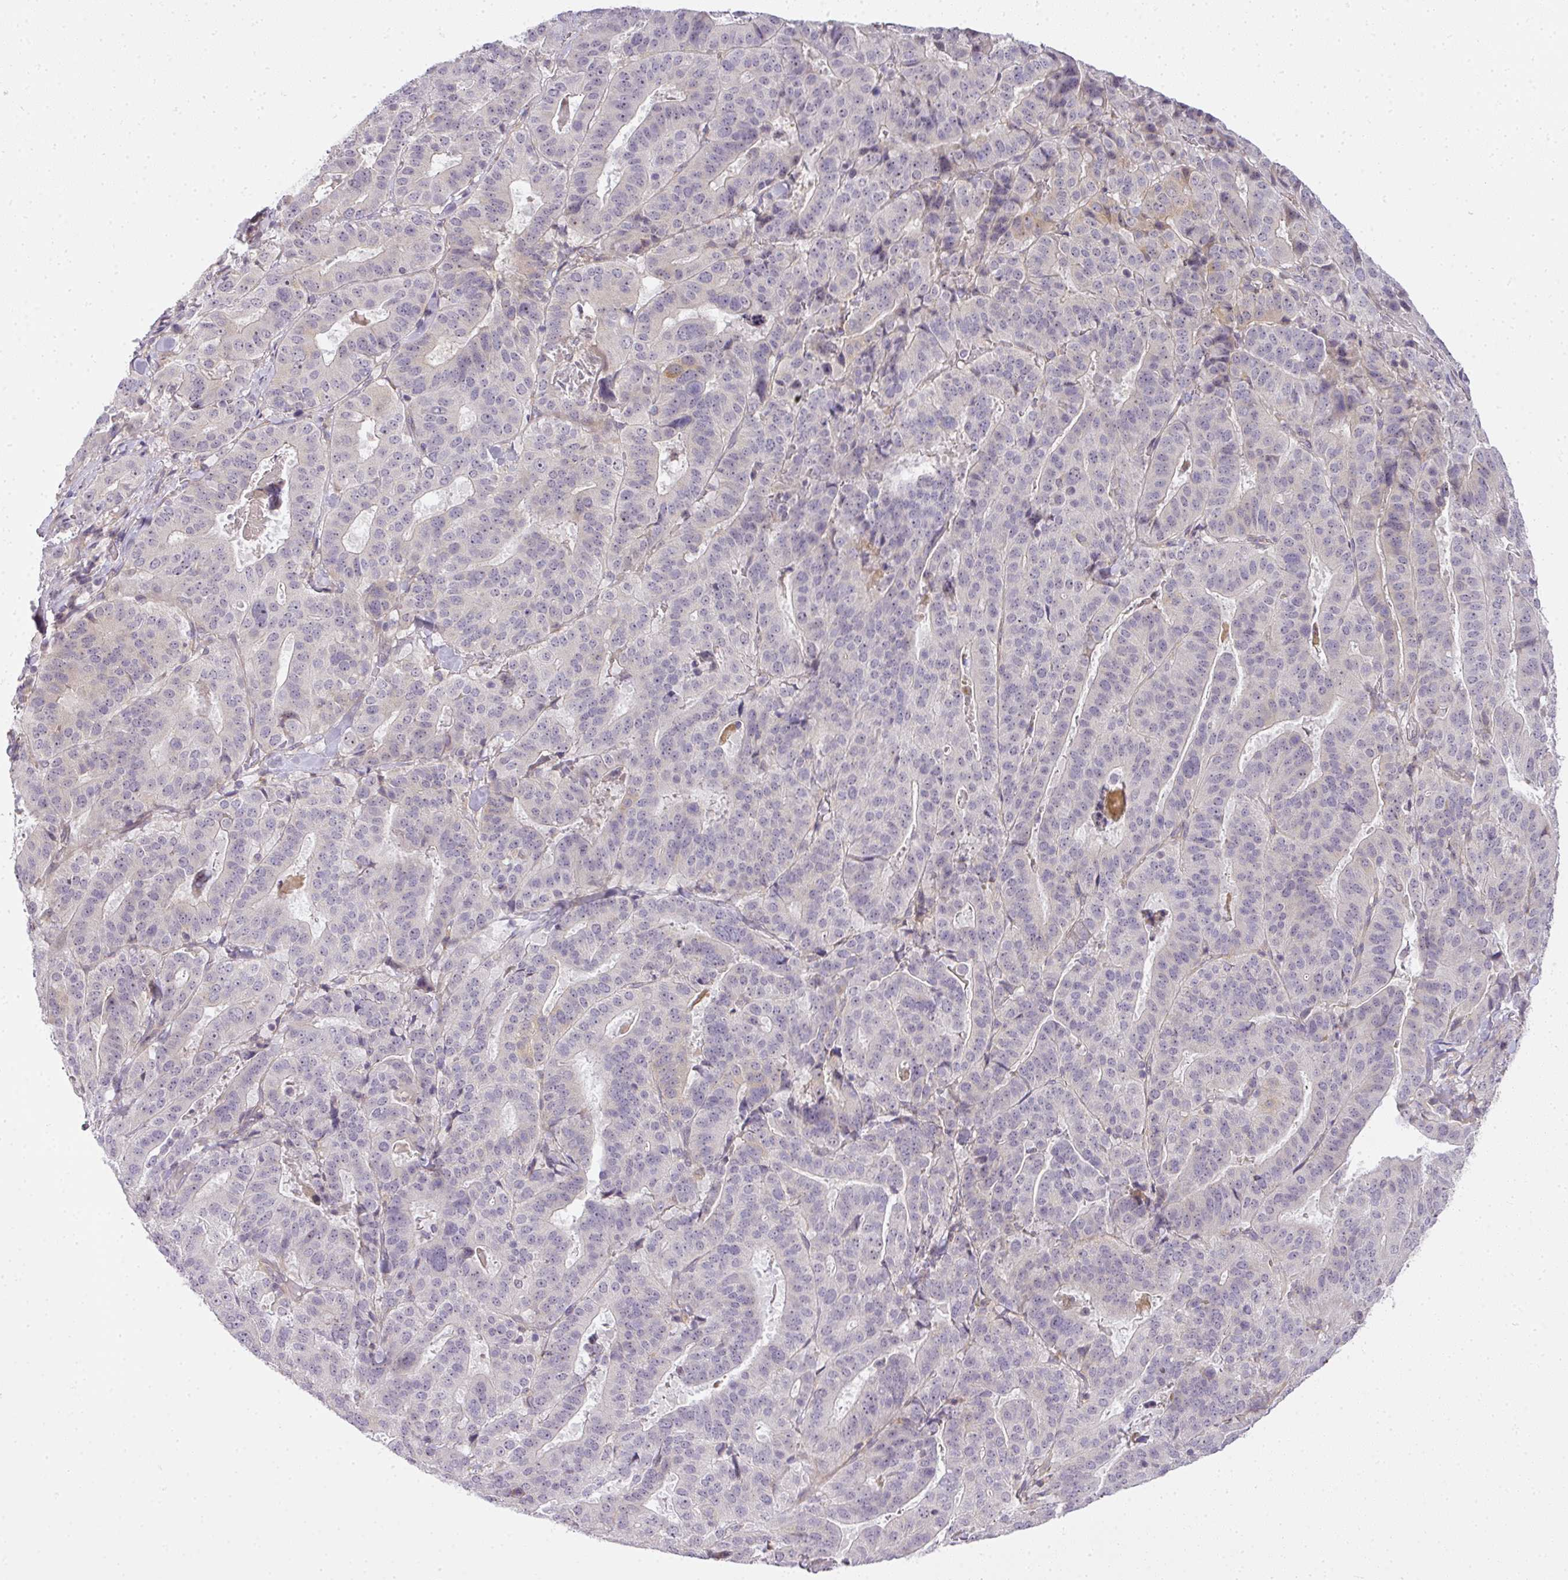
{"staining": {"intensity": "weak", "quantity": "<25%", "location": "cytoplasmic/membranous"}, "tissue": "stomach cancer", "cell_type": "Tumor cells", "image_type": "cancer", "snomed": [{"axis": "morphology", "description": "Adenocarcinoma, NOS"}, {"axis": "topography", "description": "Stomach"}], "caption": "A high-resolution histopathology image shows immunohistochemistry (IHC) staining of adenocarcinoma (stomach), which reveals no significant expression in tumor cells. Brightfield microscopy of IHC stained with DAB (brown) and hematoxylin (blue), captured at high magnification.", "gene": "MED19", "patient": {"sex": "male", "age": 48}}